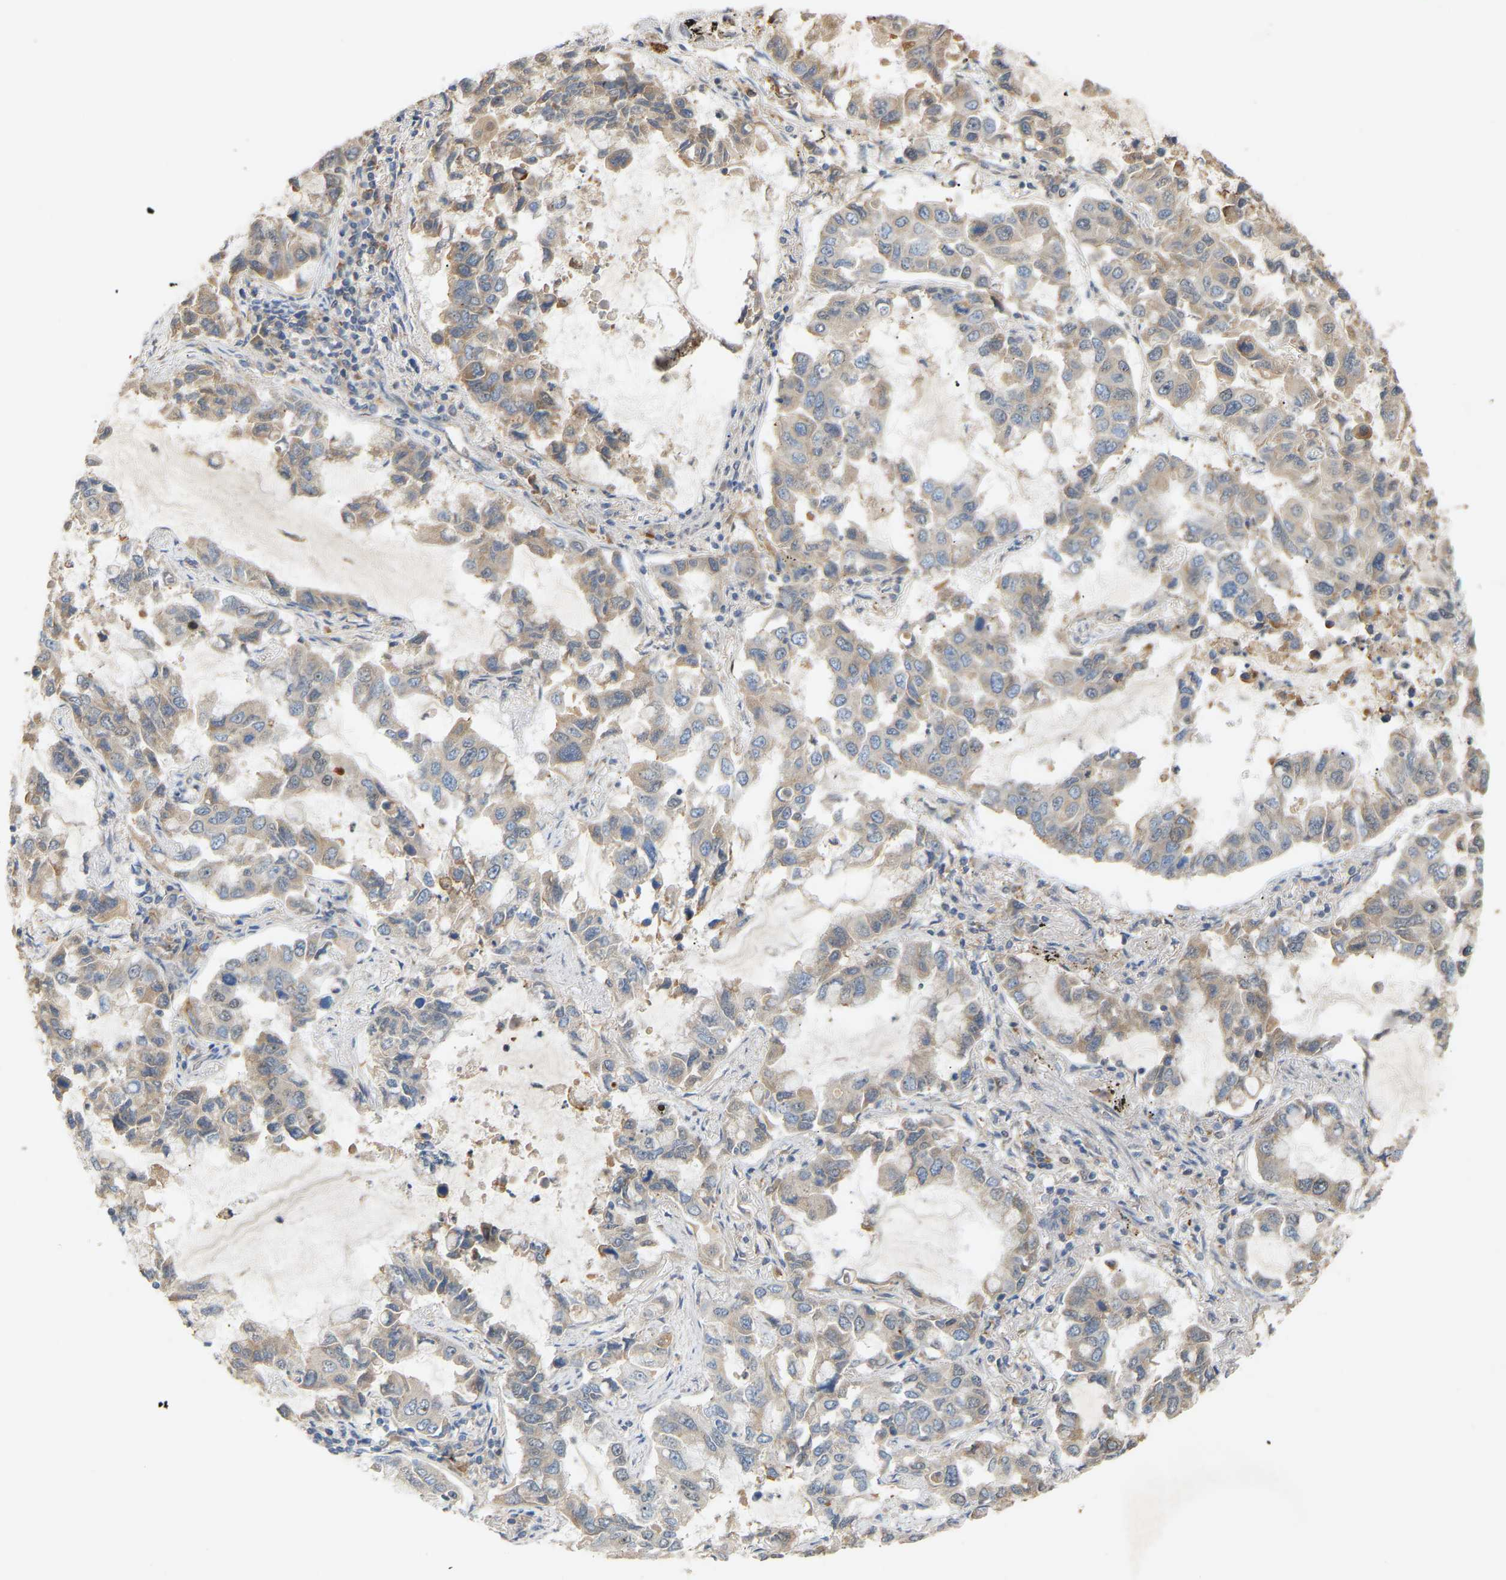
{"staining": {"intensity": "weak", "quantity": "<25%", "location": "cytoplasmic/membranous"}, "tissue": "lung cancer", "cell_type": "Tumor cells", "image_type": "cancer", "snomed": [{"axis": "morphology", "description": "Adenocarcinoma, NOS"}, {"axis": "topography", "description": "Lung"}], "caption": "IHC micrograph of neoplastic tissue: human lung cancer stained with DAB (3,3'-diaminobenzidine) reveals no significant protein staining in tumor cells. (Immunohistochemistry (ihc), brightfield microscopy, high magnification).", "gene": "PTPN4", "patient": {"sex": "male", "age": 64}}